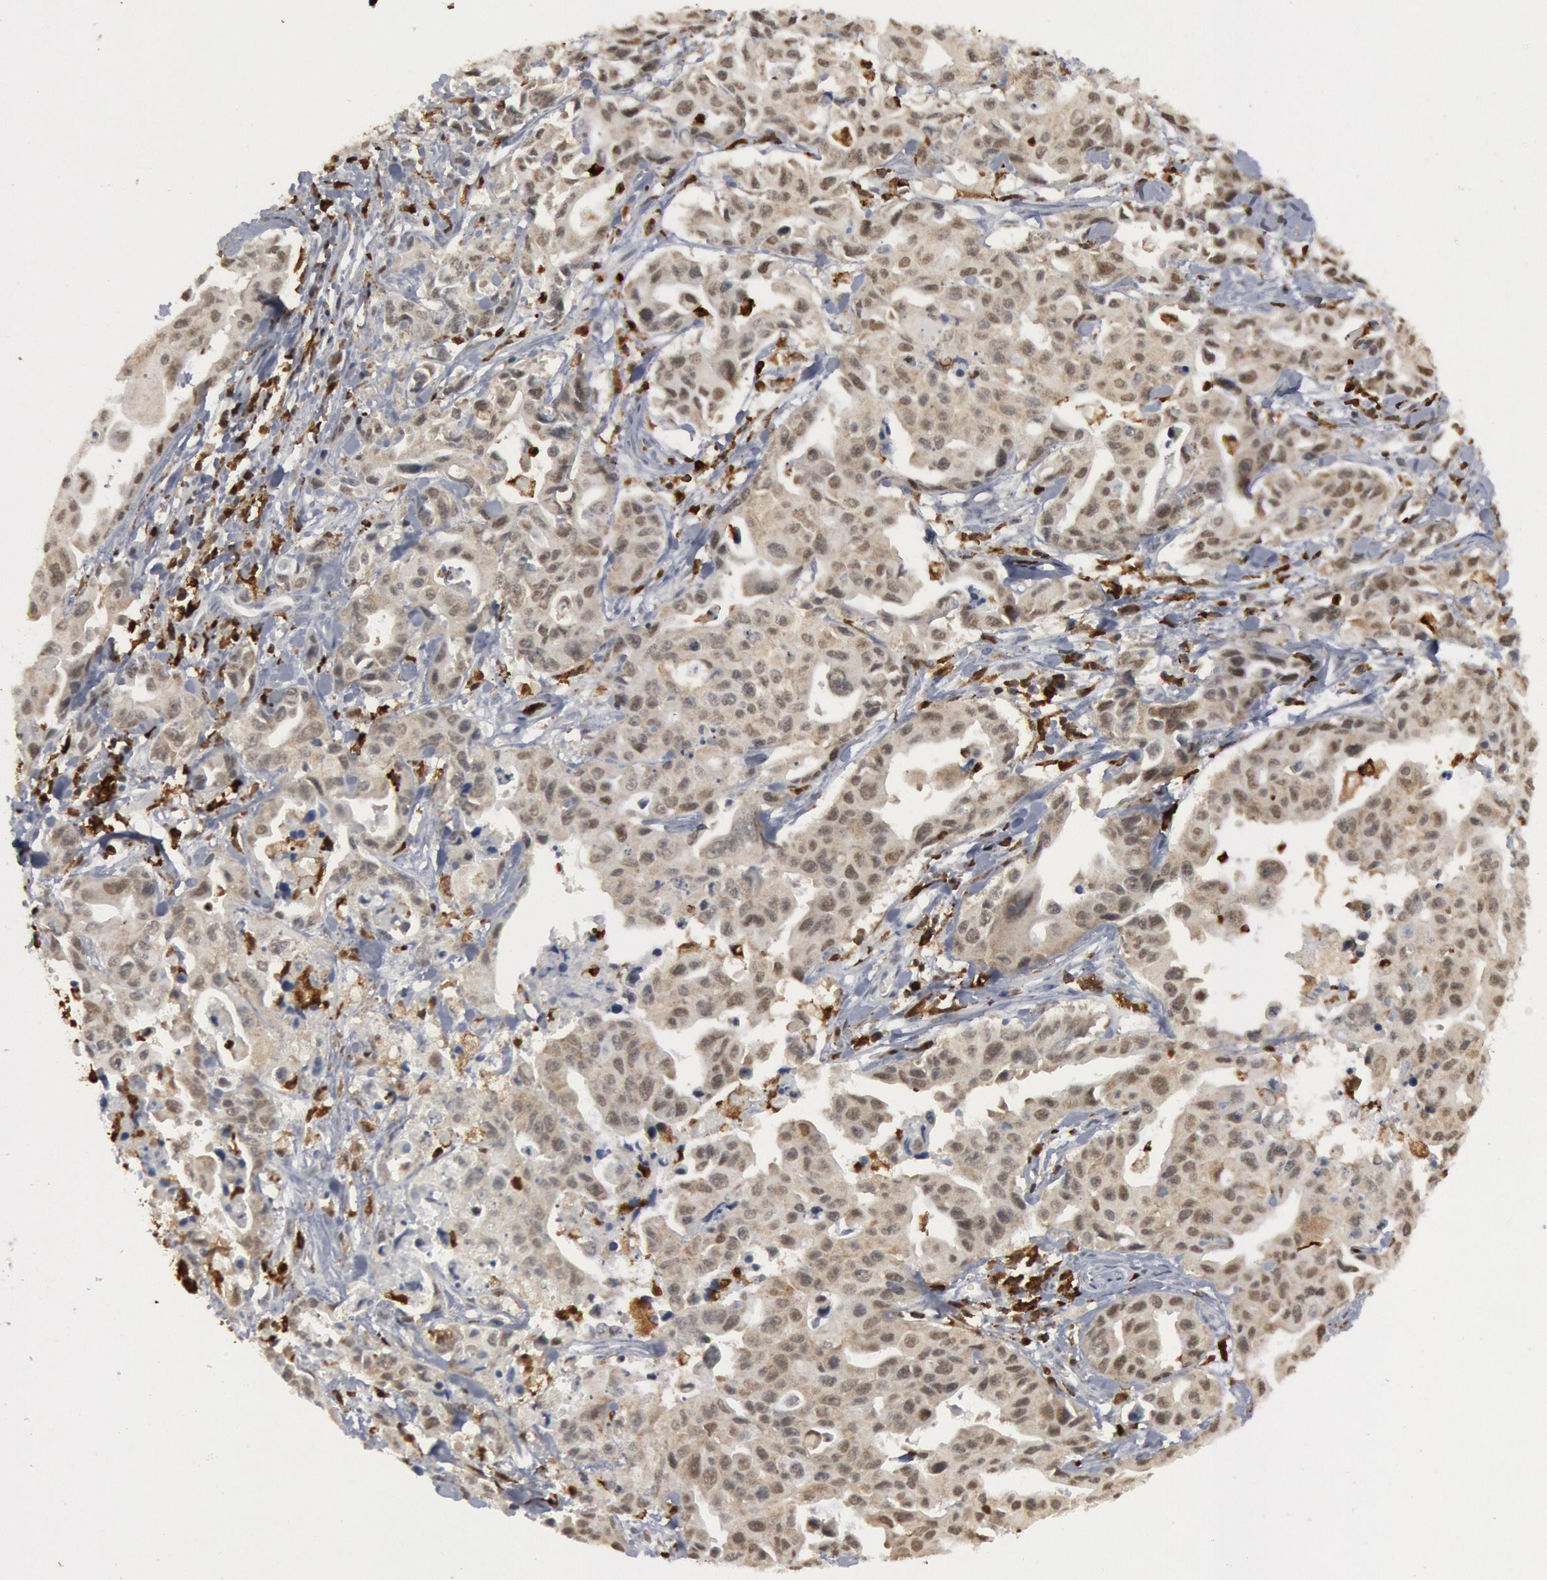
{"staining": {"intensity": "weak", "quantity": ">75%", "location": "cytoplasmic/membranous,nuclear"}, "tissue": "lung cancer", "cell_type": "Tumor cells", "image_type": "cancer", "snomed": [{"axis": "morphology", "description": "Adenocarcinoma, NOS"}, {"axis": "topography", "description": "Lung"}], "caption": "Lung cancer (adenocarcinoma) stained with DAB IHC exhibits low levels of weak cytoplasmic/membranous and nuclear positivity in approximately >75% of tumor cells.", "gene": "PTPN6", "patient": {"sex": "male", "age": 64}}